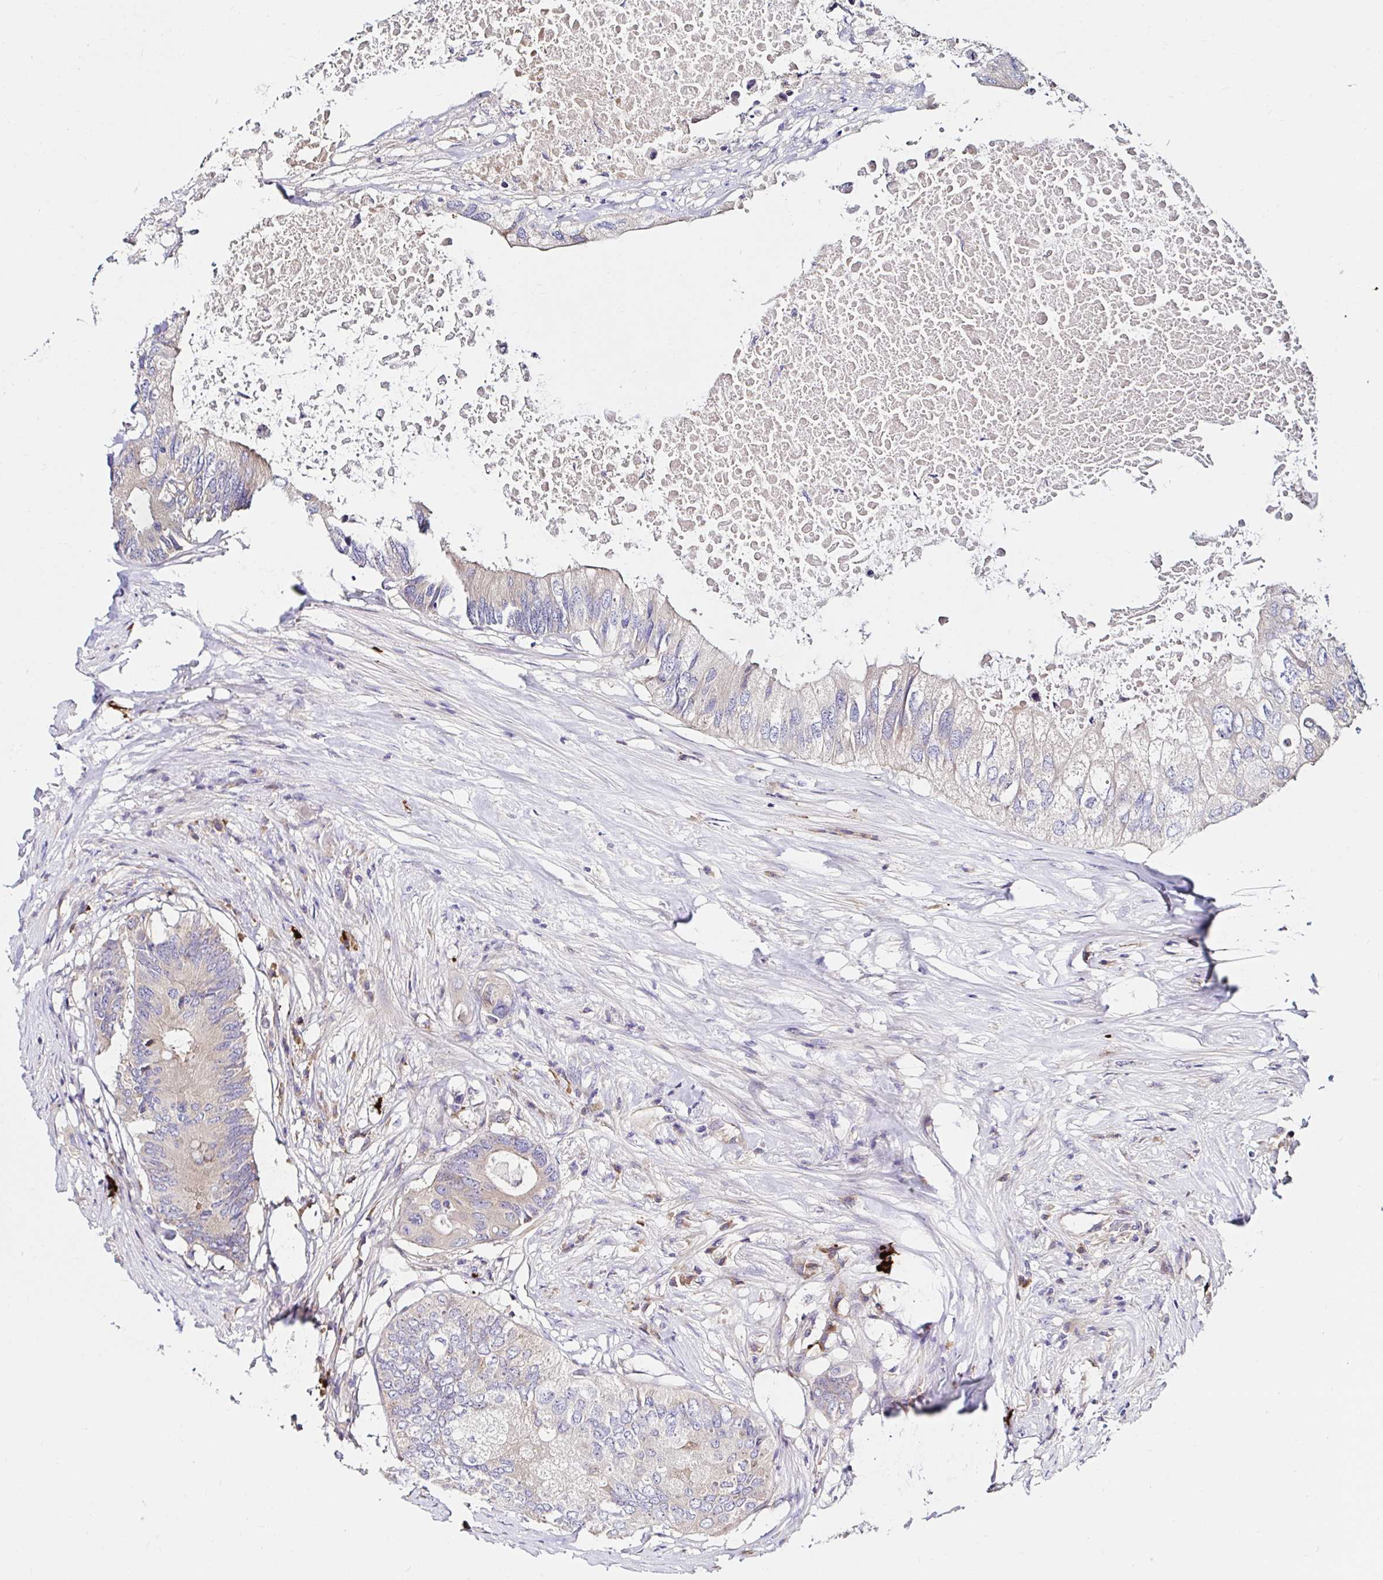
{"staining": {"intensity": "weak", "quantity": ">75%", "location": "cytoplasmic/membranous"}, "tissue": "colorectal cancer", "cell_type": "Tumor cells", "image_type": "cancer", "snomed": [{"axis": "morphology", "description": "Adenocarcinoma, NOS"}, {"axis": "topography", "description": "Colon"}], "caption": "A micrograph showing weak cytoplasmic/membranous positivity in about >75% of tumor cells in adenocarcinoma (colorectal), as visualized by brown immunohistochemical staining.", "gene": "VSIG2", "patient": {"sex": "male", "age": 71}}